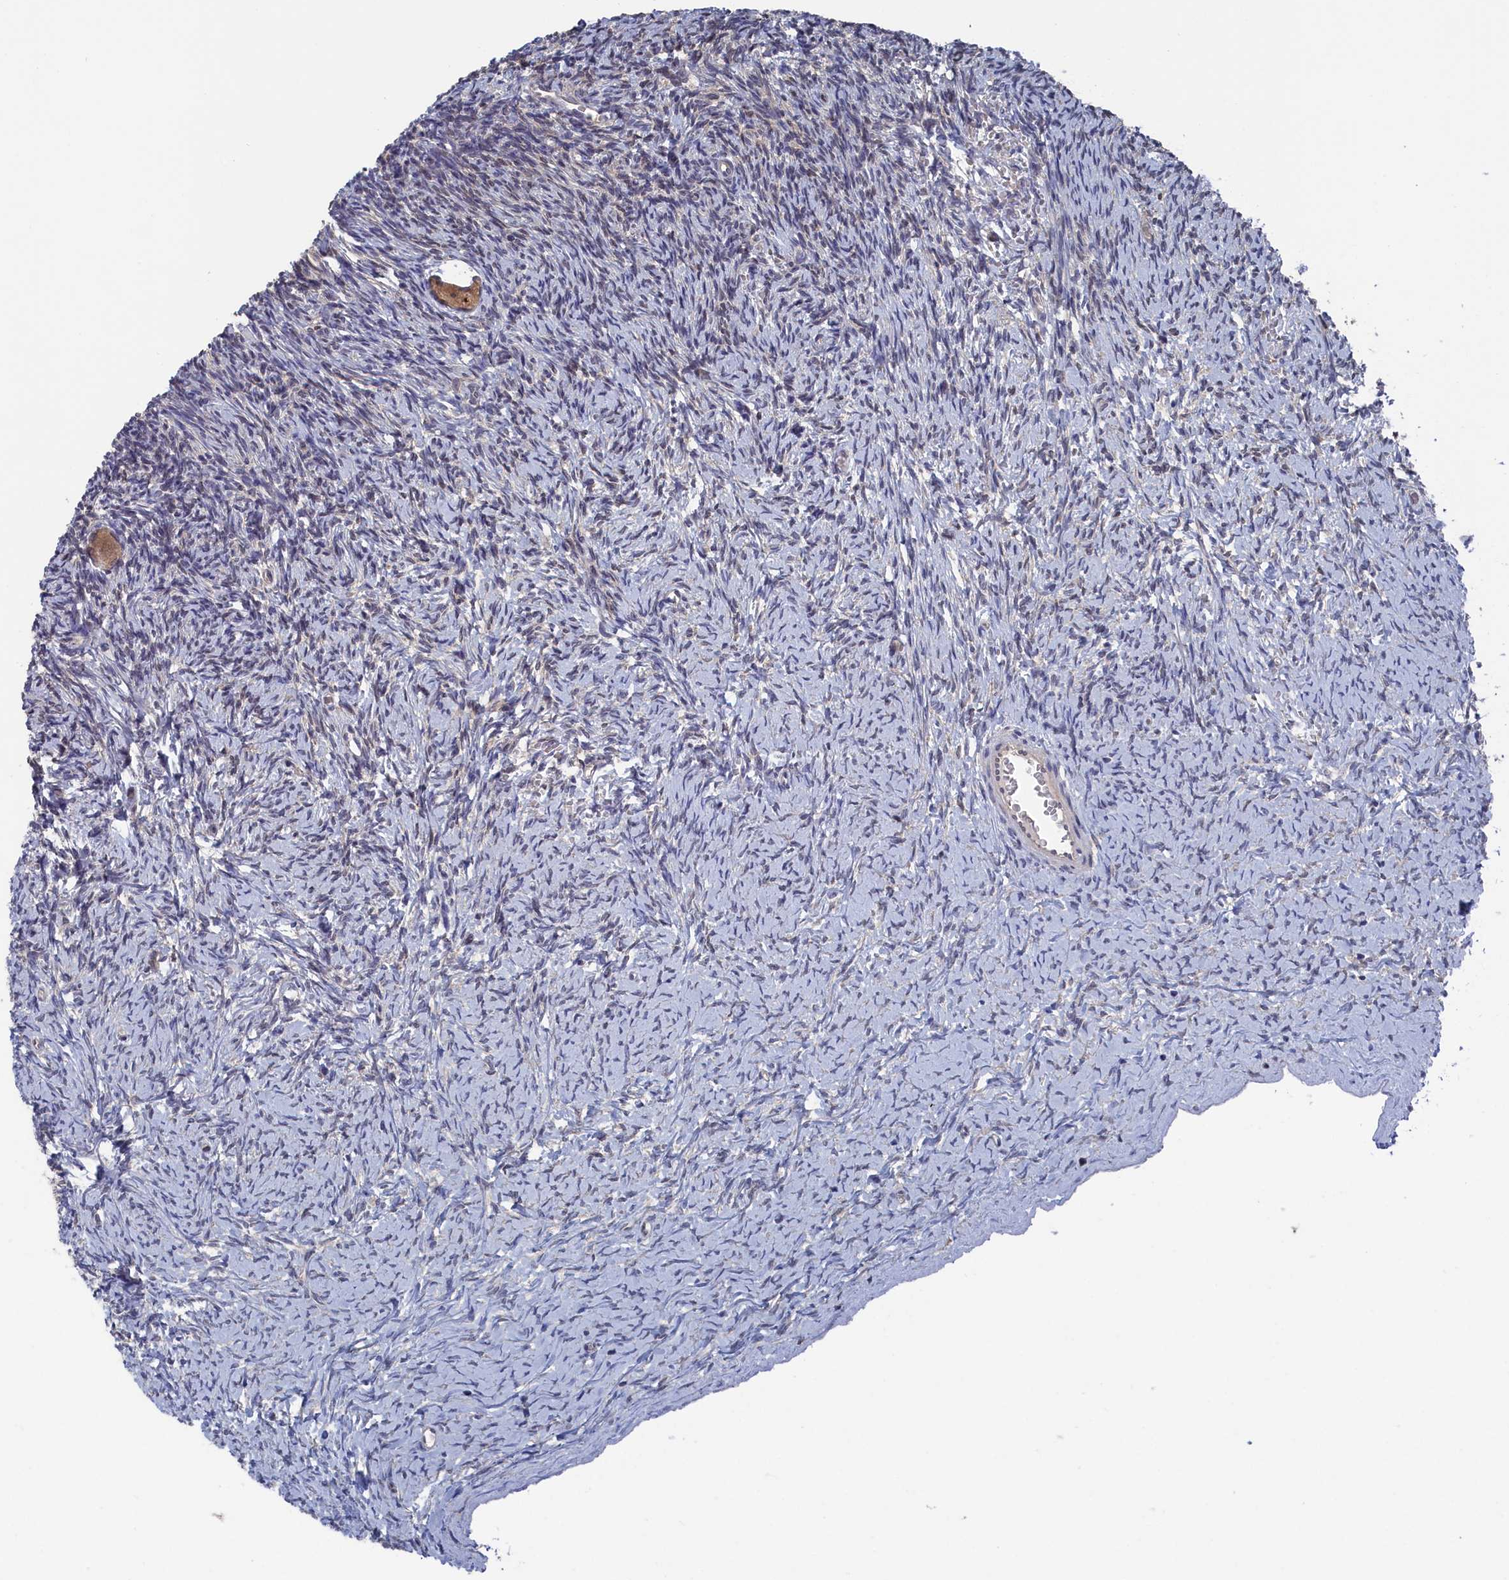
{"staining": {"intensity": "moderate", "quantity": ">75%", "location": "cytoplasmic/membranous"}, "tissue": "ovary", "cell_type": "Follicle cells", "image_type": "normal", "snomed": [{"axis": "morphology", "description": "Normal tissue, NOS"}, {"axis": "topography", "description": "Ovary"}], "caption": "Protein staining exhibits moderate cytoplasmic/membranous positivity in approximately >75% of follicle cells in unremarkable ovary. The staining is performed using DAB brown chromogen to label protein expression. The nuclei are counter-stained blue using hematoxylin.", "gene": "NUTF2", "patient": {"sex": "female", "age": 39}}